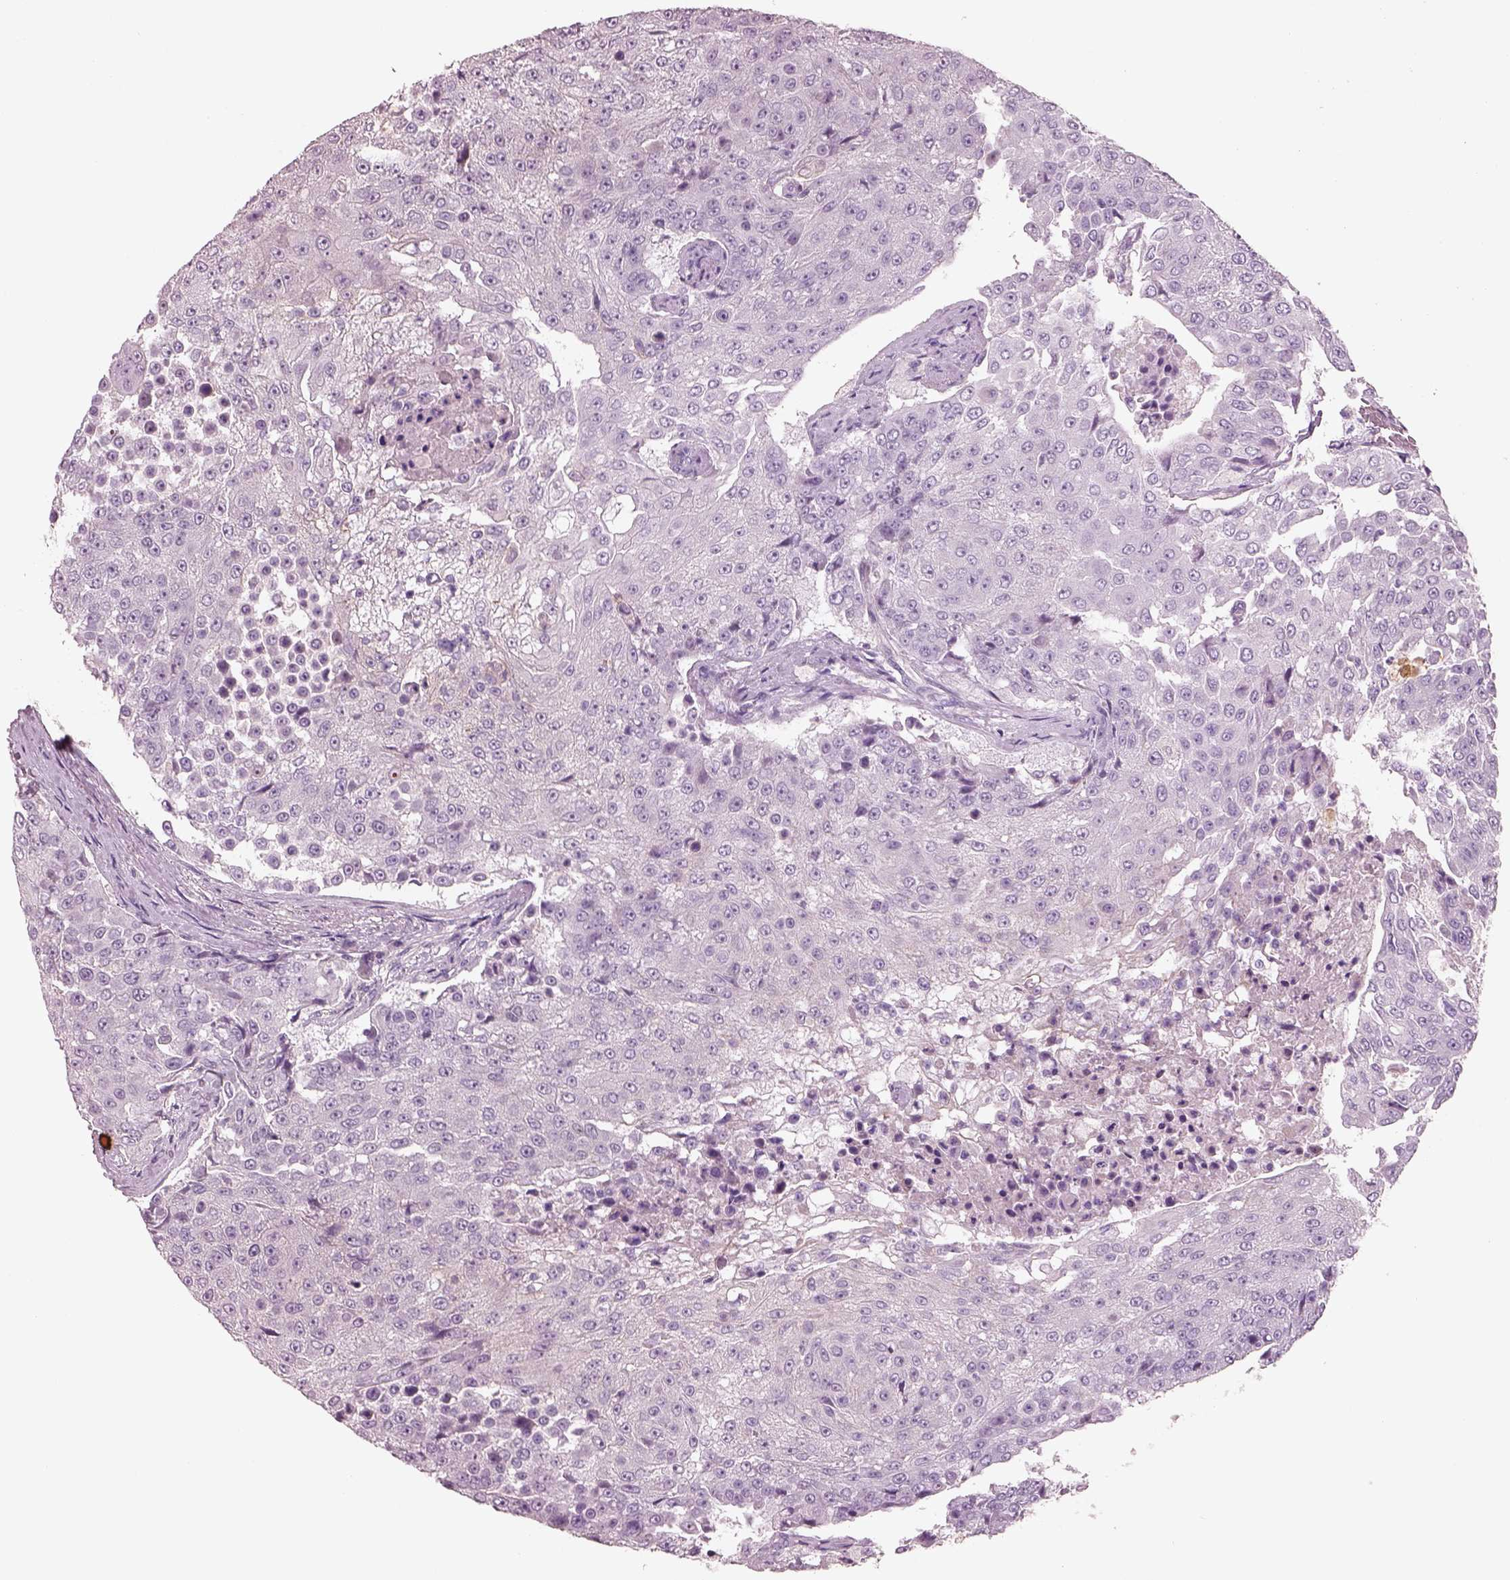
{"staining": {"intensity": "negative", "quantity": "none", "location": "none"}, "tissue": "urothelial cancer", "cell_type": "Tumor cells", "image_type": "cancer", "snomed": [{"axis": "morphology", "description": "Urothelial carcinoma, High grade"}, {"axis": "topography", "description": "Urinary bladder"}], "caption": "IHC photomicrograph of neoplastic tissue: human urothelial carcinoma (high-grade) stained with DAB shows no significant protein positivity in tumor cells.", "gene": "IGLL1", "patient": {"sex": "female", "age": 63}}